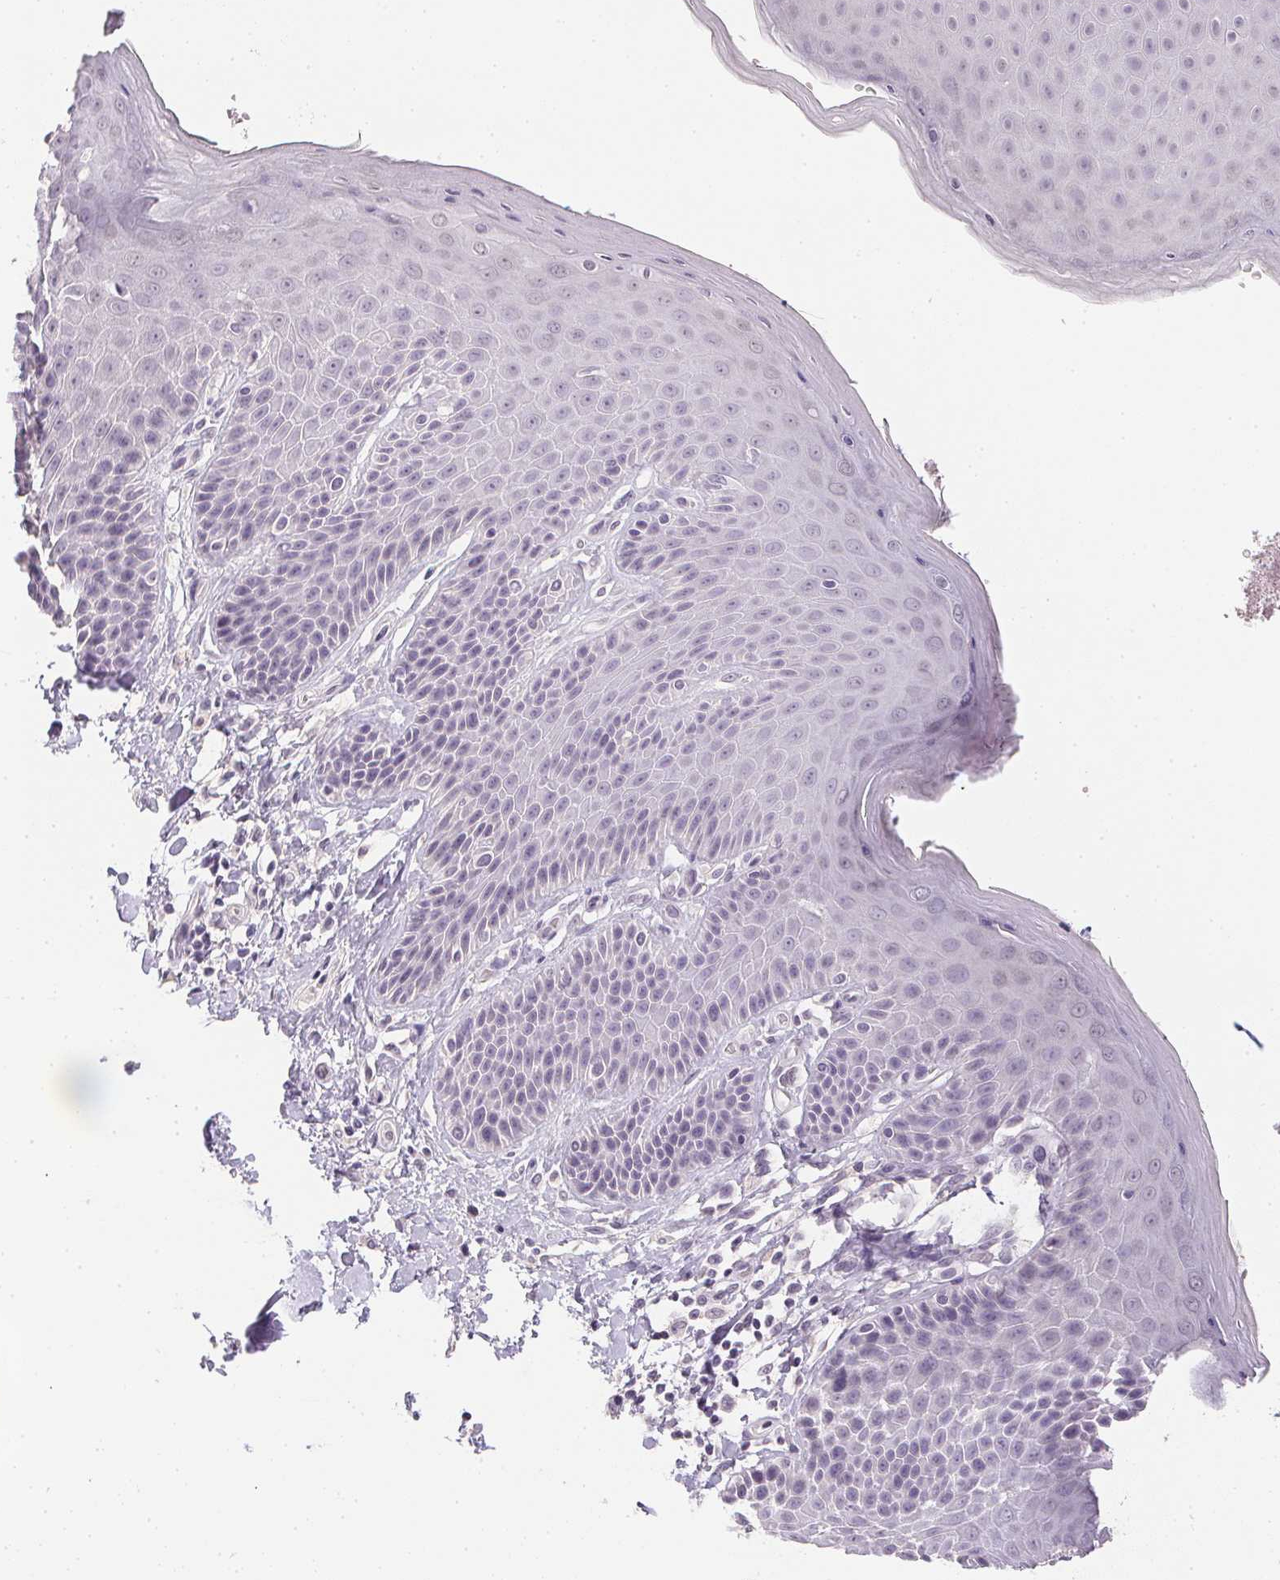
{"staining": {"intensity": "weak", "quantity": "<25%", "location": "cytoplasmic/membranous"}, "tissue": "skin", "cell_type": "Epidermal cells", "image_type": "normal", "snomed": [{"axis": "morphology", "description": "Normal tissue, NOS"}, {"axis": "topography", "description": "Anal"}, {"axis": "topography", "description": "Peripheral nerve tissue"}], "caption": "Immunohistochemistry (IHC) of benign human skin shows no expression in epidermal cells.", "gene": "PPY", "patient": {"sex": "male", "age": 51}}